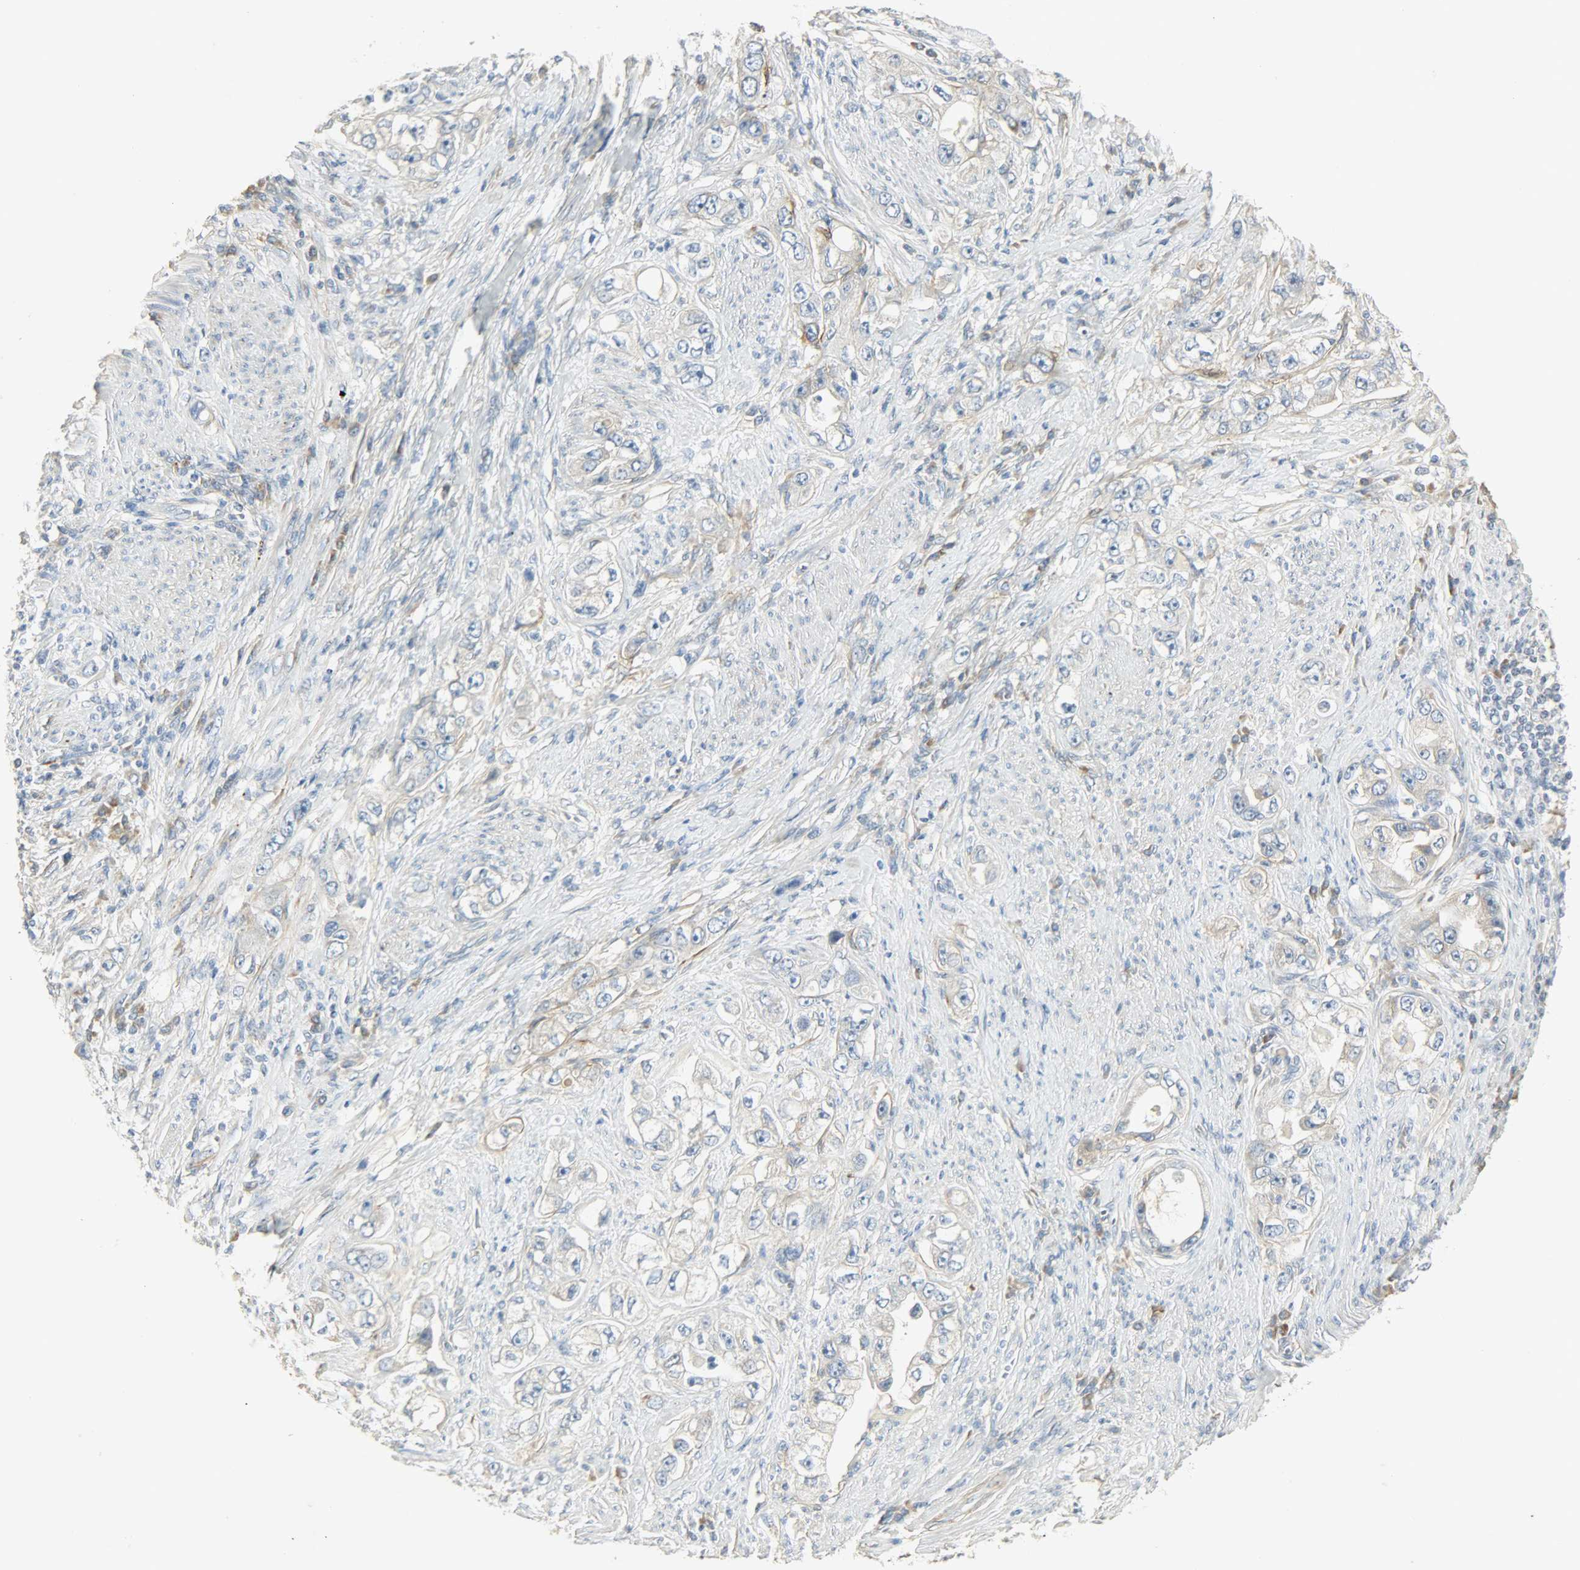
{"staining": {"intensity": "negative", "quantity": "none", "location": "none"}, "tissue": "stomach cancer", "cell_type": "Tumor cells", "image_type": "cancer", "snomed": [{"axis": "morphology", "description": "Adenocarcinoma, NOS"}, {"axis": "topography", "description": "Stomach, lower"}], "caption": "A high-resolution photomicrograph shows immunohistochemistry (IHC) staining of adenocarcinoma (stomach), which shows no significant expression in tumor cells.", "gene": "ENPEP", "patient": {"sex": "female", "age": 93}}